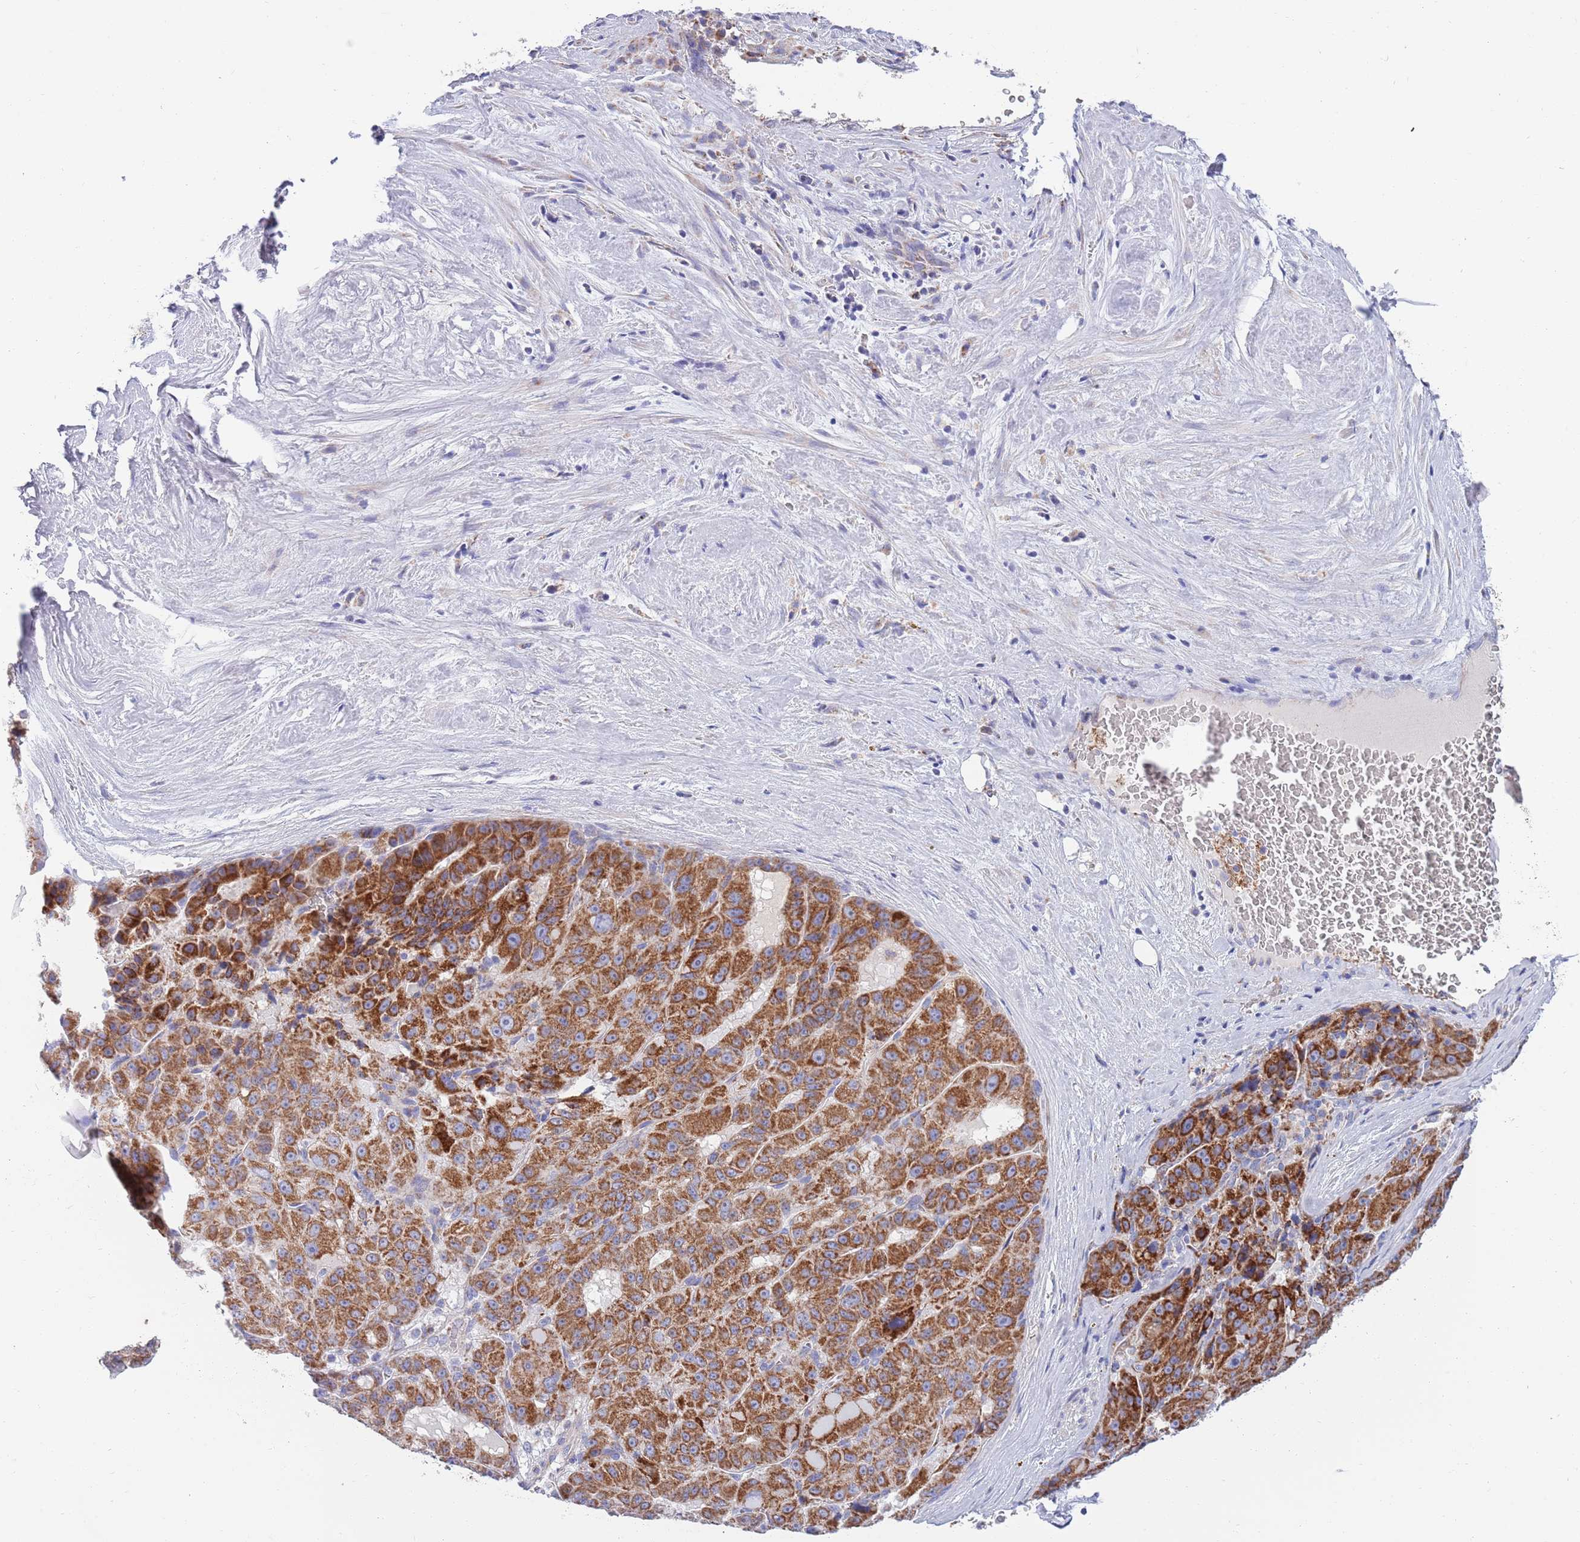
{"staining": {"intensity": "strong", "quantity": ">75%", "location": "cytoplasmic/membranous"}, "tissue": "liver cancer", "cell_type": "Tumor cells", "image_type": "cancer", "snomed": [{"axis": "morphology", "description": "Carcinoma, Hepatocellular, NOS"}, {"axis": "topography", "description": "Liver"}], "caption": "This is an image of immunohistochemistry (IHC) staining of hepatocellular carcinoma (liver), which shows strong positivity in the cytoplasmic/membranous of tumor cells.", "gene": "EMC8", "patient": {"sex": "male", "age": 76}}